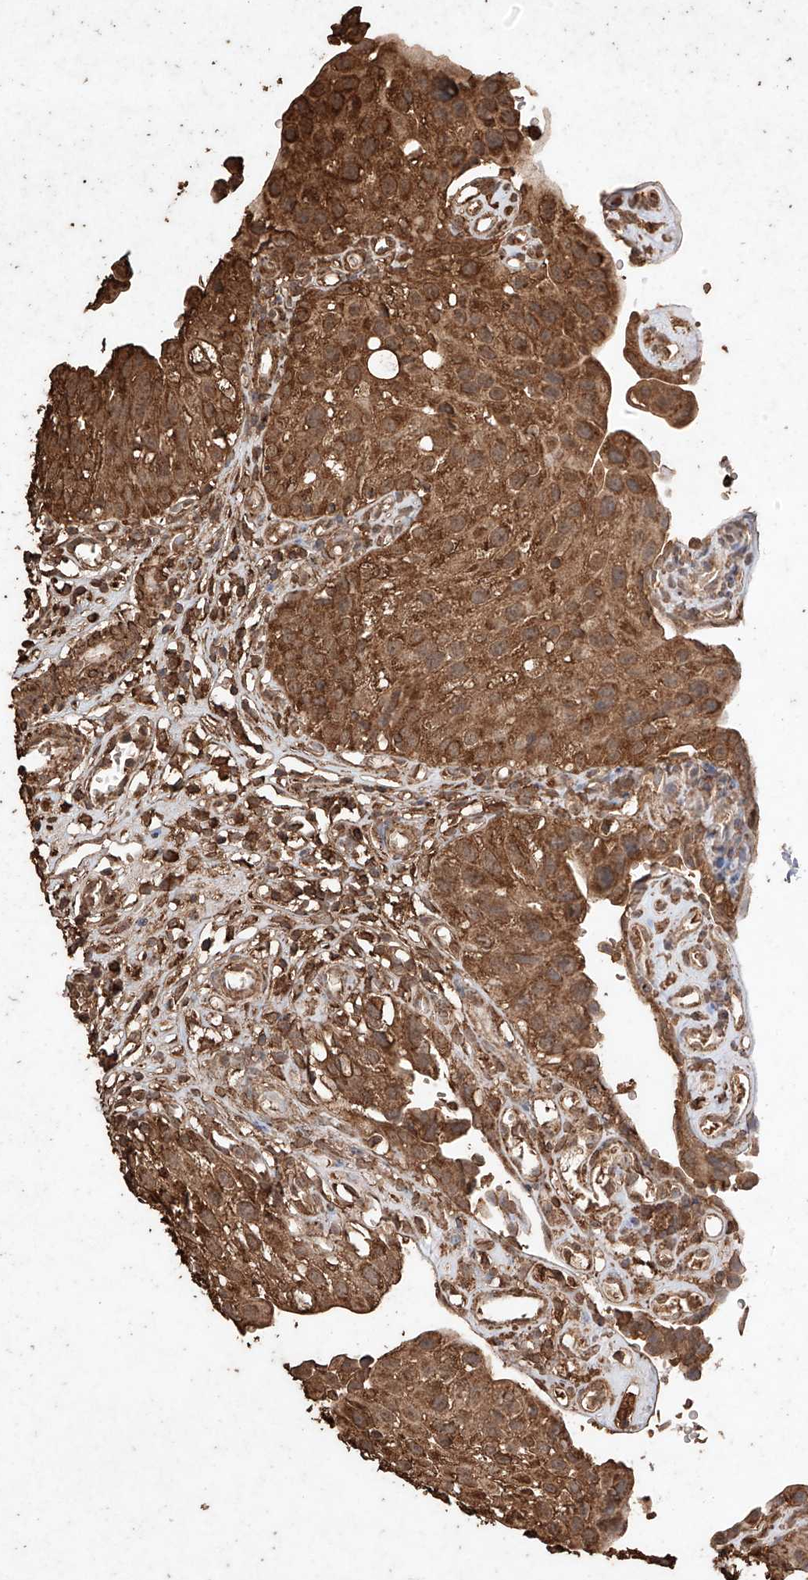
{"staining": {"intensity": "strong", "quantity": ">75%", "location": "cytoplasmic/membranous"}, "tissue": "urinary bladder", "cell_type": "Urothelial cells", "image_type": "normal", "snomed": [{"axis": "morphology", "description": "Normal tissue, NOS"}, {"axis": "topography", "description": "Urinary bladder"}], "caption": "There is high levels of strong cytoplasmic/membranous expression in urothelial cells of normal urinary bladder, as demonstrated by immunohistochemical staining (brown color).", "gene": "M6PR", "patient": {"sex": "male", "age": 51}}